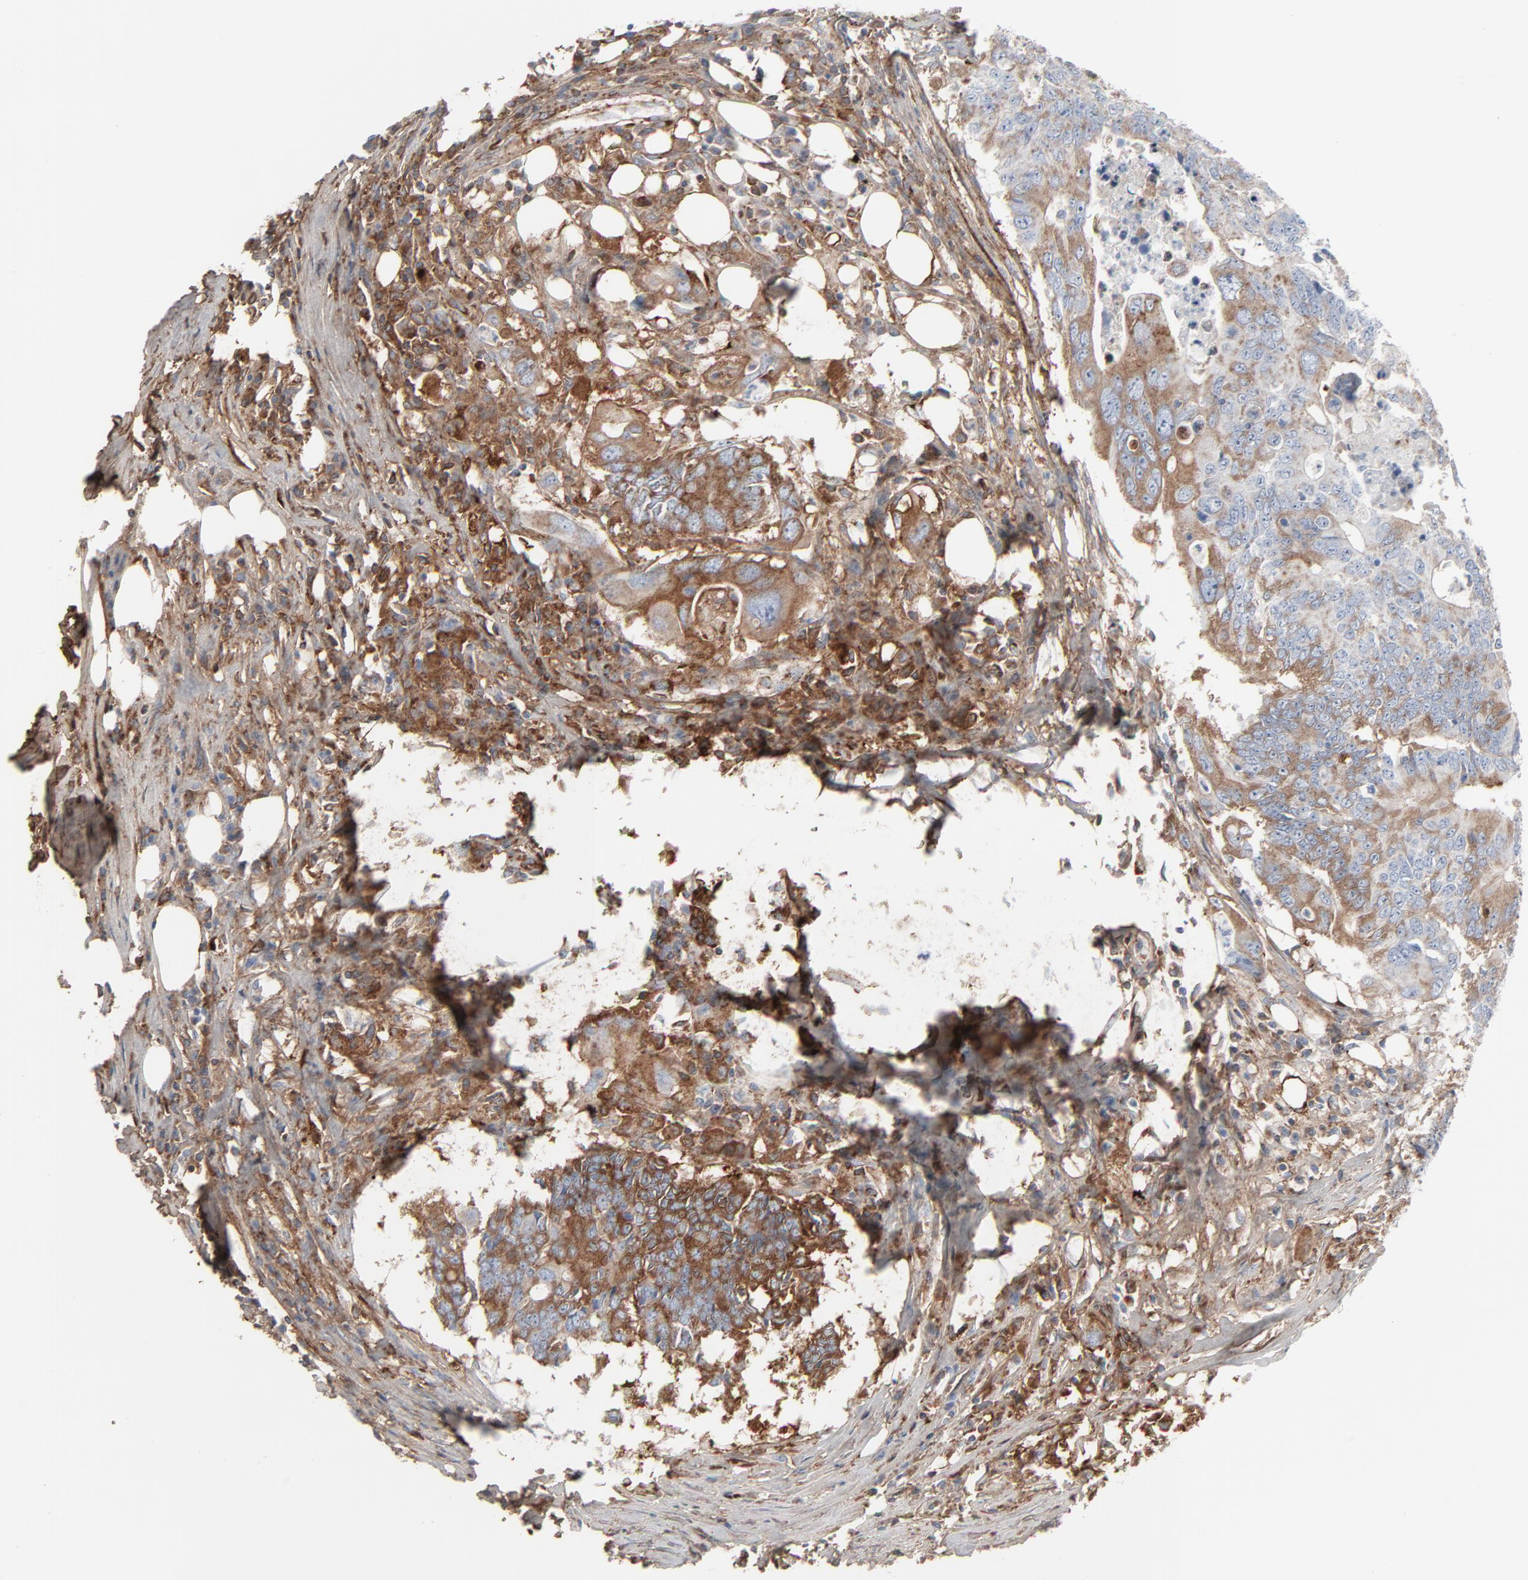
{"staining": {"intensity": "strong", "quantity": ">75%", "location": "cytoplasmic/membranous"}, "tissue": "colorectal cancer", "cell_type": "Tumor cells", "image_type": "cancer", "snomed": [{"axis": "morphology", "description": "Adenocarcinoma, NOS"}, {"axis": "topography", "description": "Colon"}], "caption": "High-magnification brightfield microscopy of colorectal adenocarcinoma stained with DAB (3,3'-diaminobenzidine) (brown) and counterstained with hematoxylin (blue). tumor cells exhibit strong cytoplasmic/membranous staining is present in about>75% of cells.", "gene": "BGN", "patient": {"sex": "male", "age": 71}}